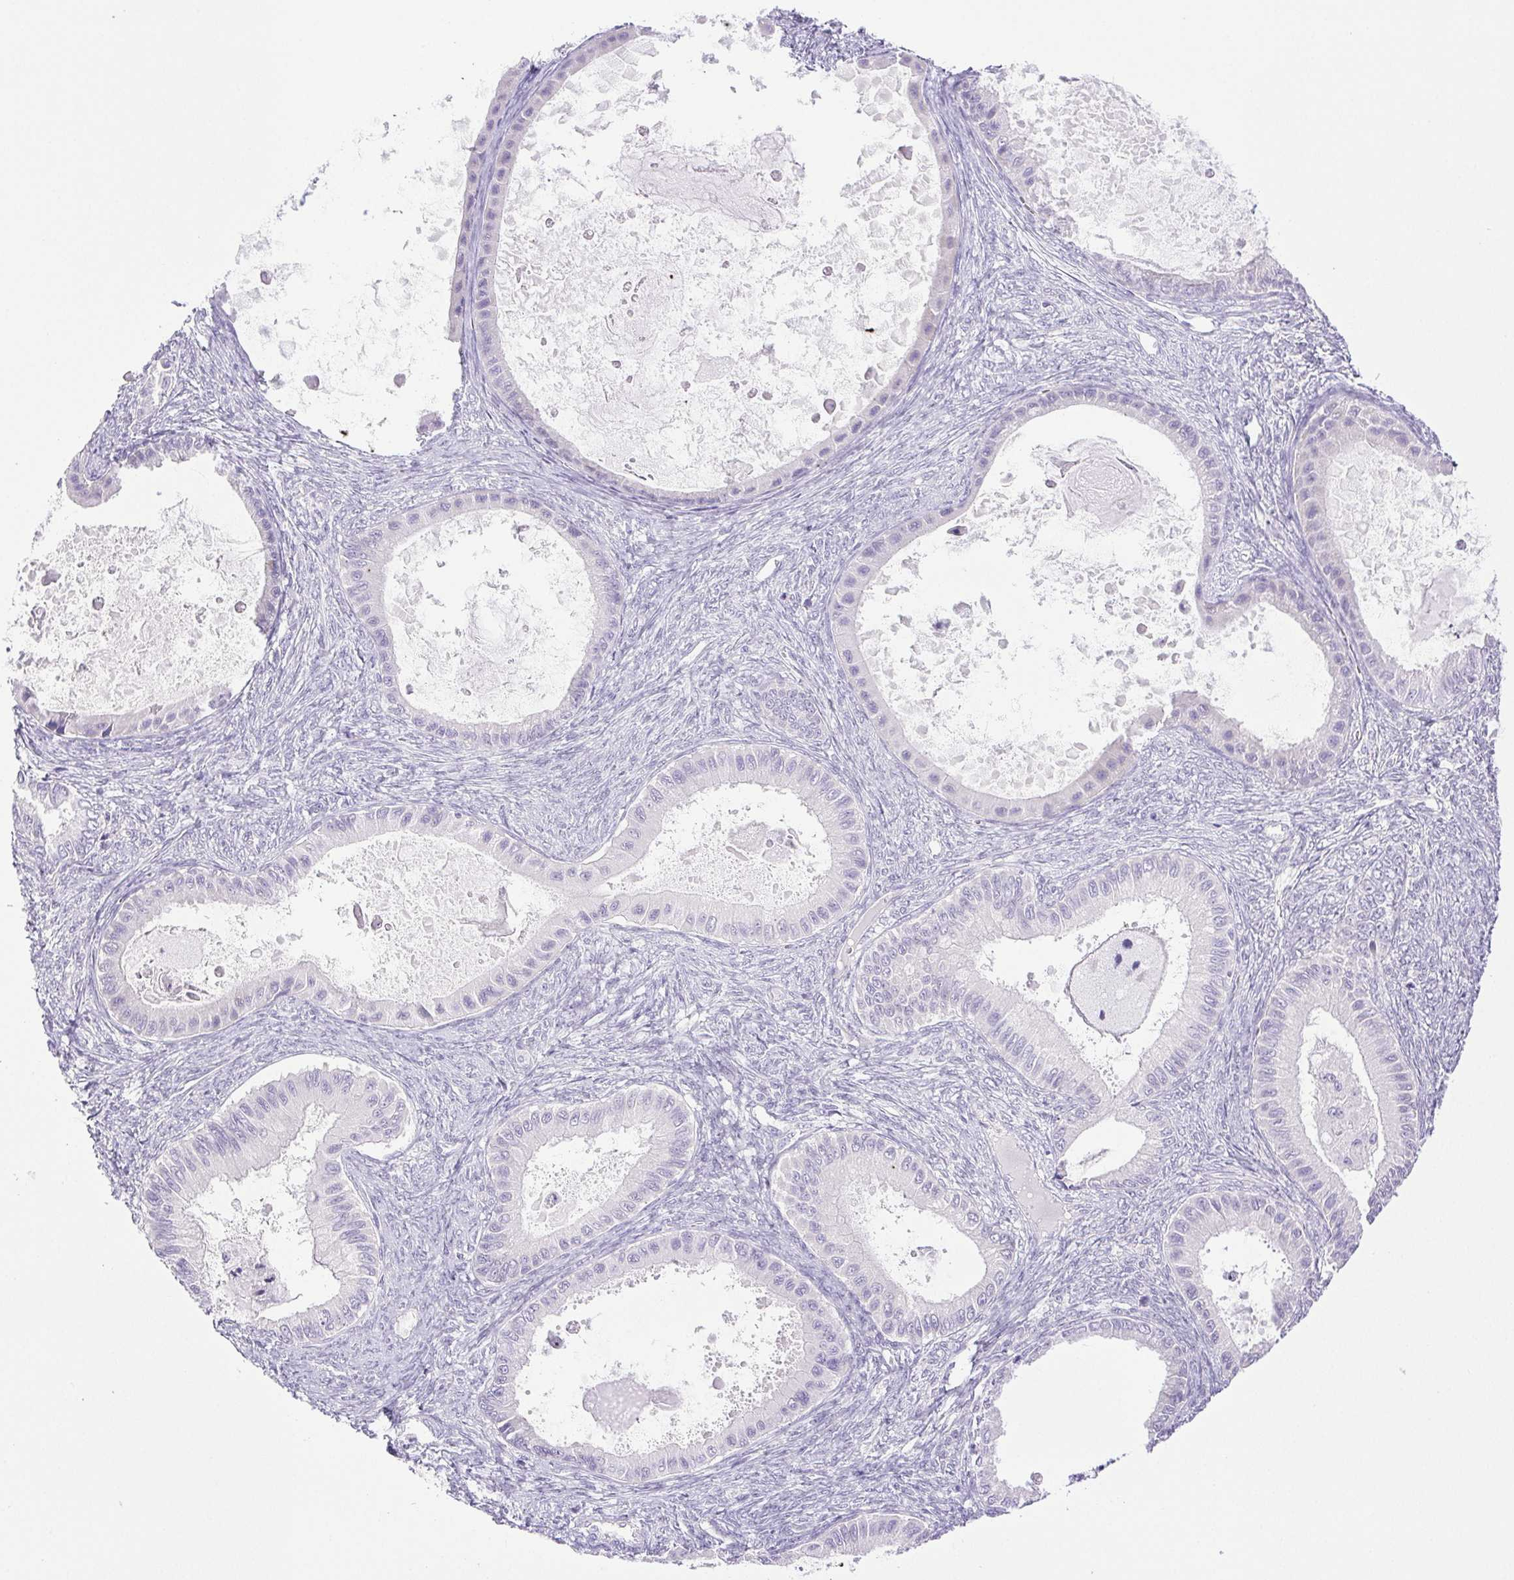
{"staining": {"intensity": "negative", "quantity": "none", "location": "none"}, "tissue": "ovarian cancer", "cell_type": "Tumor cells", "image_type": "cancer", "snomed": [{"axis": "morphology", "description": "Cystadenocarcinoma, mucinous, NOS"}, {"axis": "topography", "description": "Ovary"}], "caption": "Immunohistochemistry (IHC) photomicrograph of neoplastic tissue: human ovarian cancer stained with DAB exhibits no significant protein expression in tumor cells. (Brightfield microscopy of DAB immunohistochemistry at high magnification).", "gene": "PAPPA2", "patient": {"sex": "female", "age": 64}}